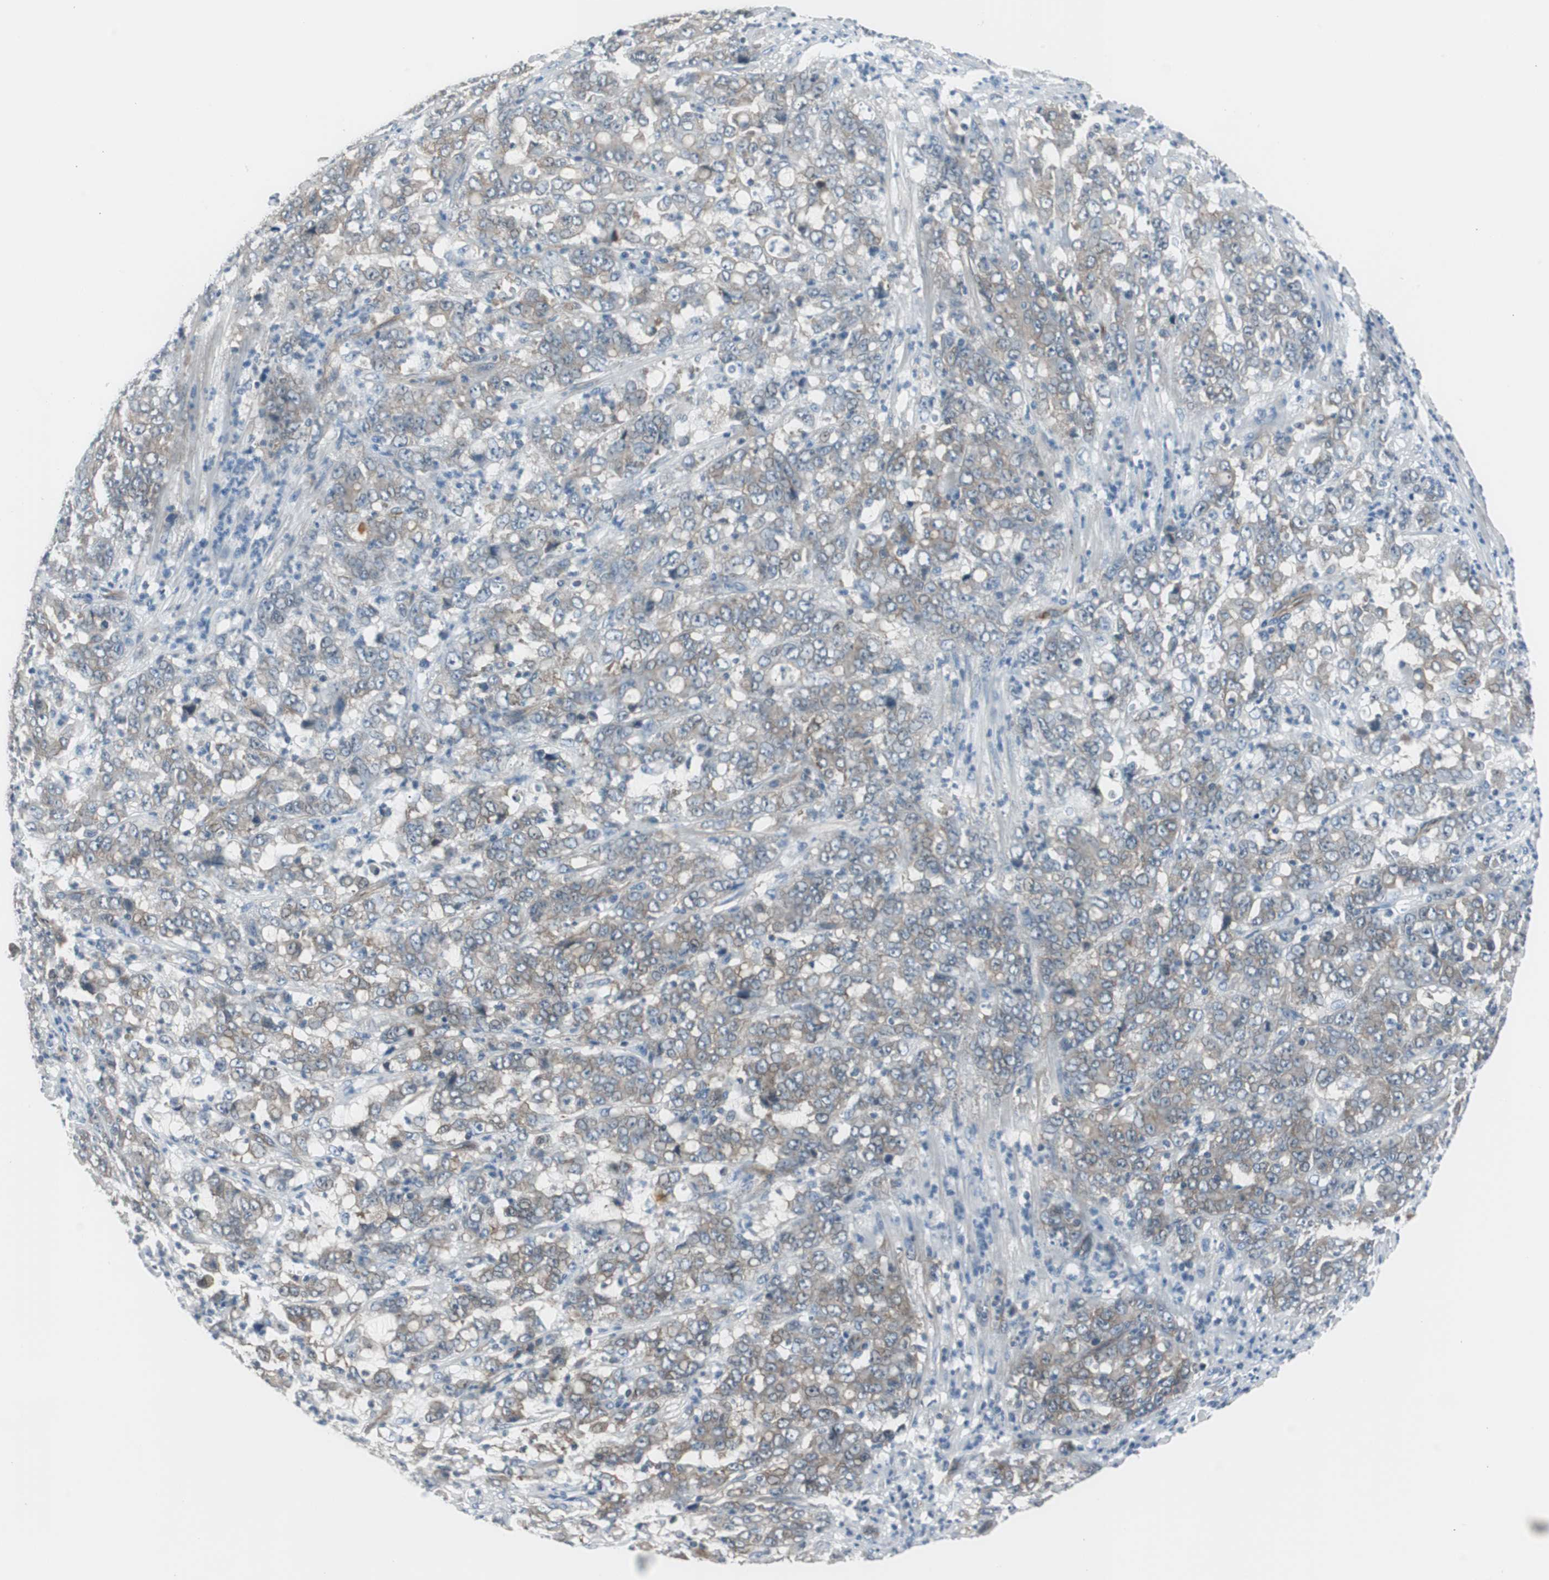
{"staining": {"intensity": "weak", "quantity": ">75%", "location": "cytoplasmic/membranous"}, "tissue": "stomach cancer", "cell_type": "Tumor cells", "image_type": "cancer", "snomed": [{"axis": "morphology", "description": "Adenocarcinoma, NOS"}, {"axis": "topography", "description": "Stomach, lower"}], "caption": "Immunohistochemistry (IHC) image of human adenocarcinoma (stomach) stained for a protein (brown), which exhibits low levels of weak cytoplasmic/membranous expression in approximately >75% of tumor cells.", "gene": "STXBP4", "patient": {"sex": "female", "age": 71}}